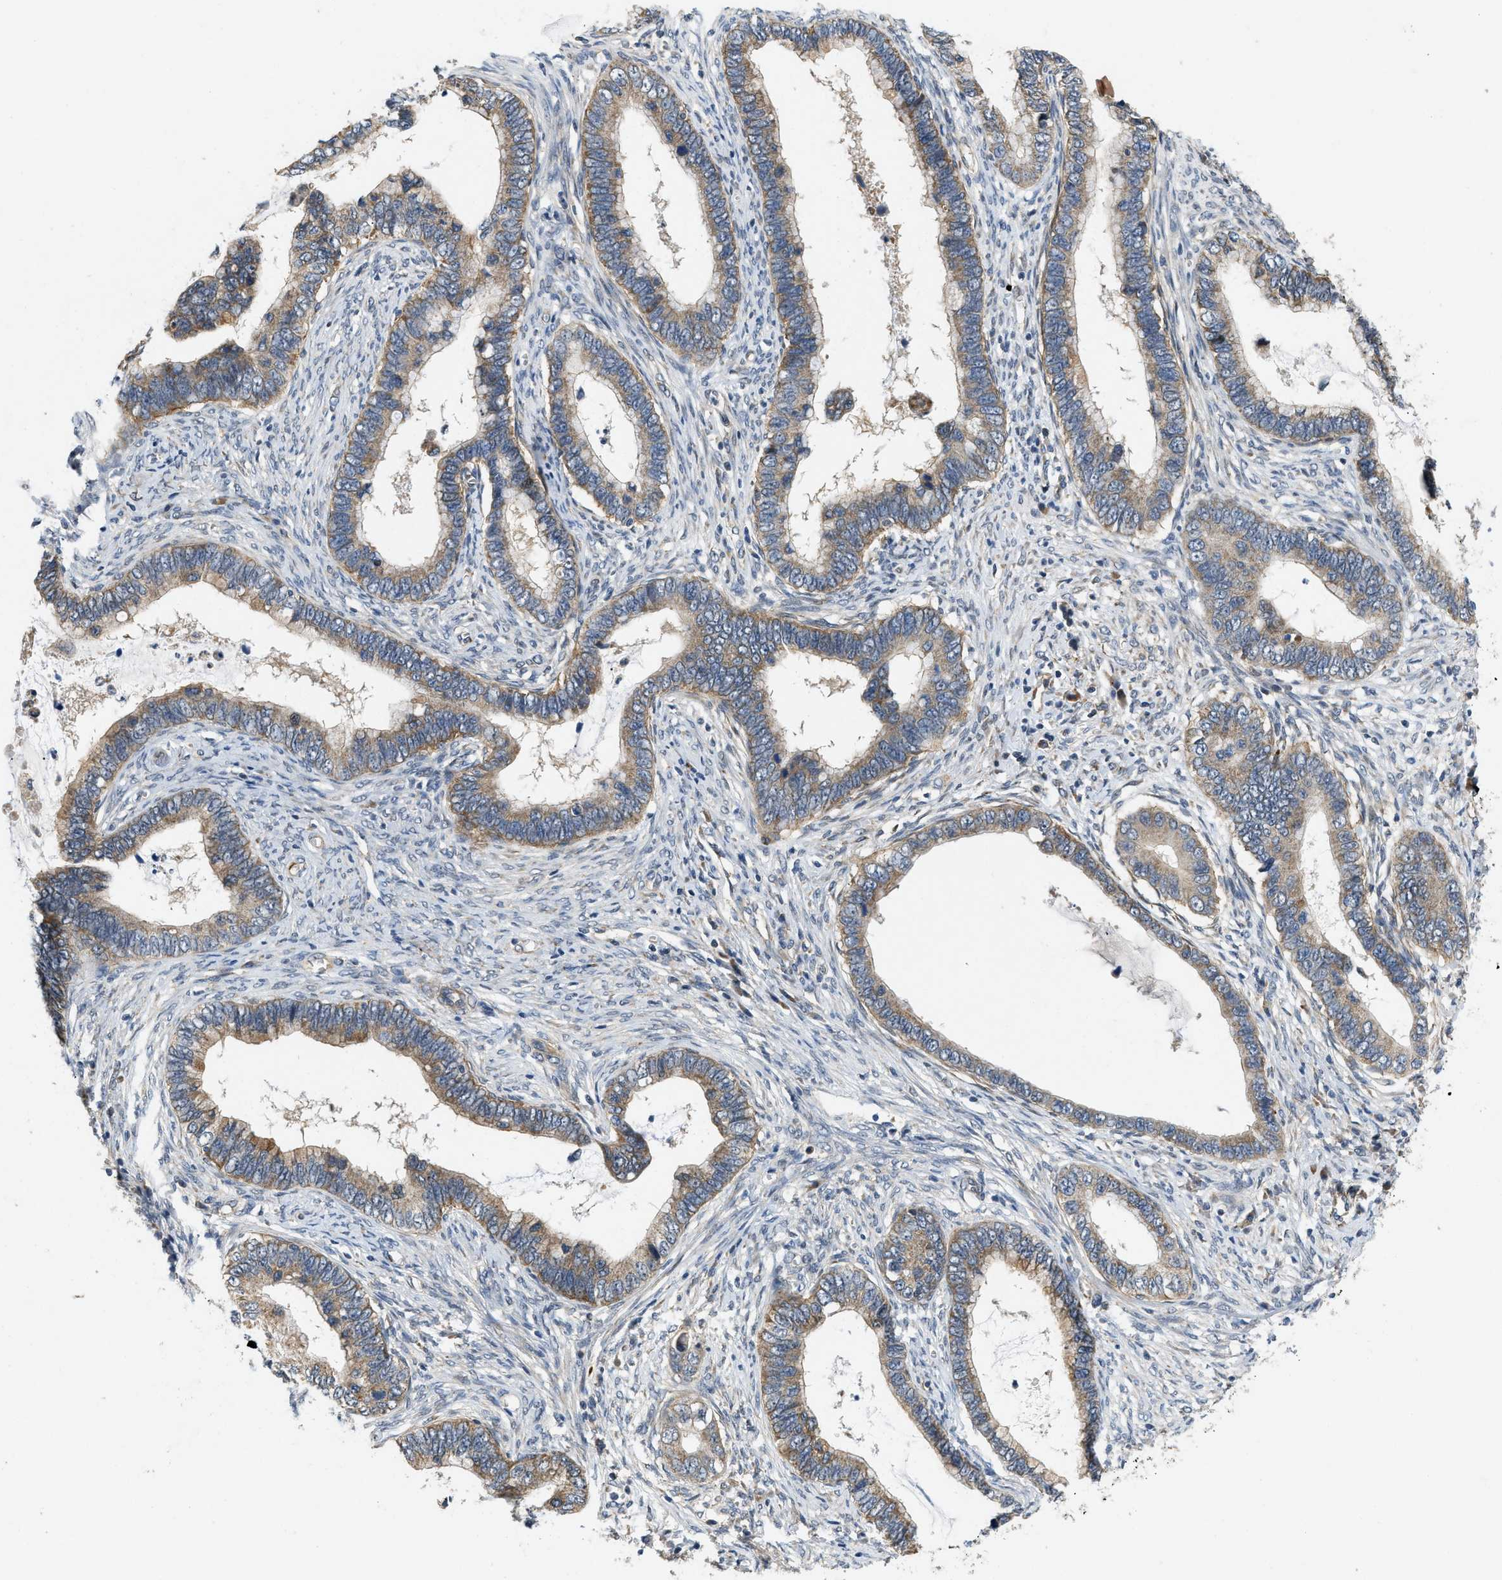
{"staining": {"intensity": "moderate", "quantity": ">75%", "location": "cytoplasmic/membranous"}, "tissue": "cervical cancer", "cell_type": "Tumor cells", "image_type": "cancer", "snomed": [{"axis": "morphology", "description": "Adenocarcinoma, NOS"}, {"axis": "topography", "description": "Cervix"}], "caption": "The histopathology image exhibits staining of cervical cancer, revealing moderate cytoplasmic/membranous protein expression (brown color) within tumor cells.", "gene": "ZNF599", "patient": {"sex": "female", "age": 44}}